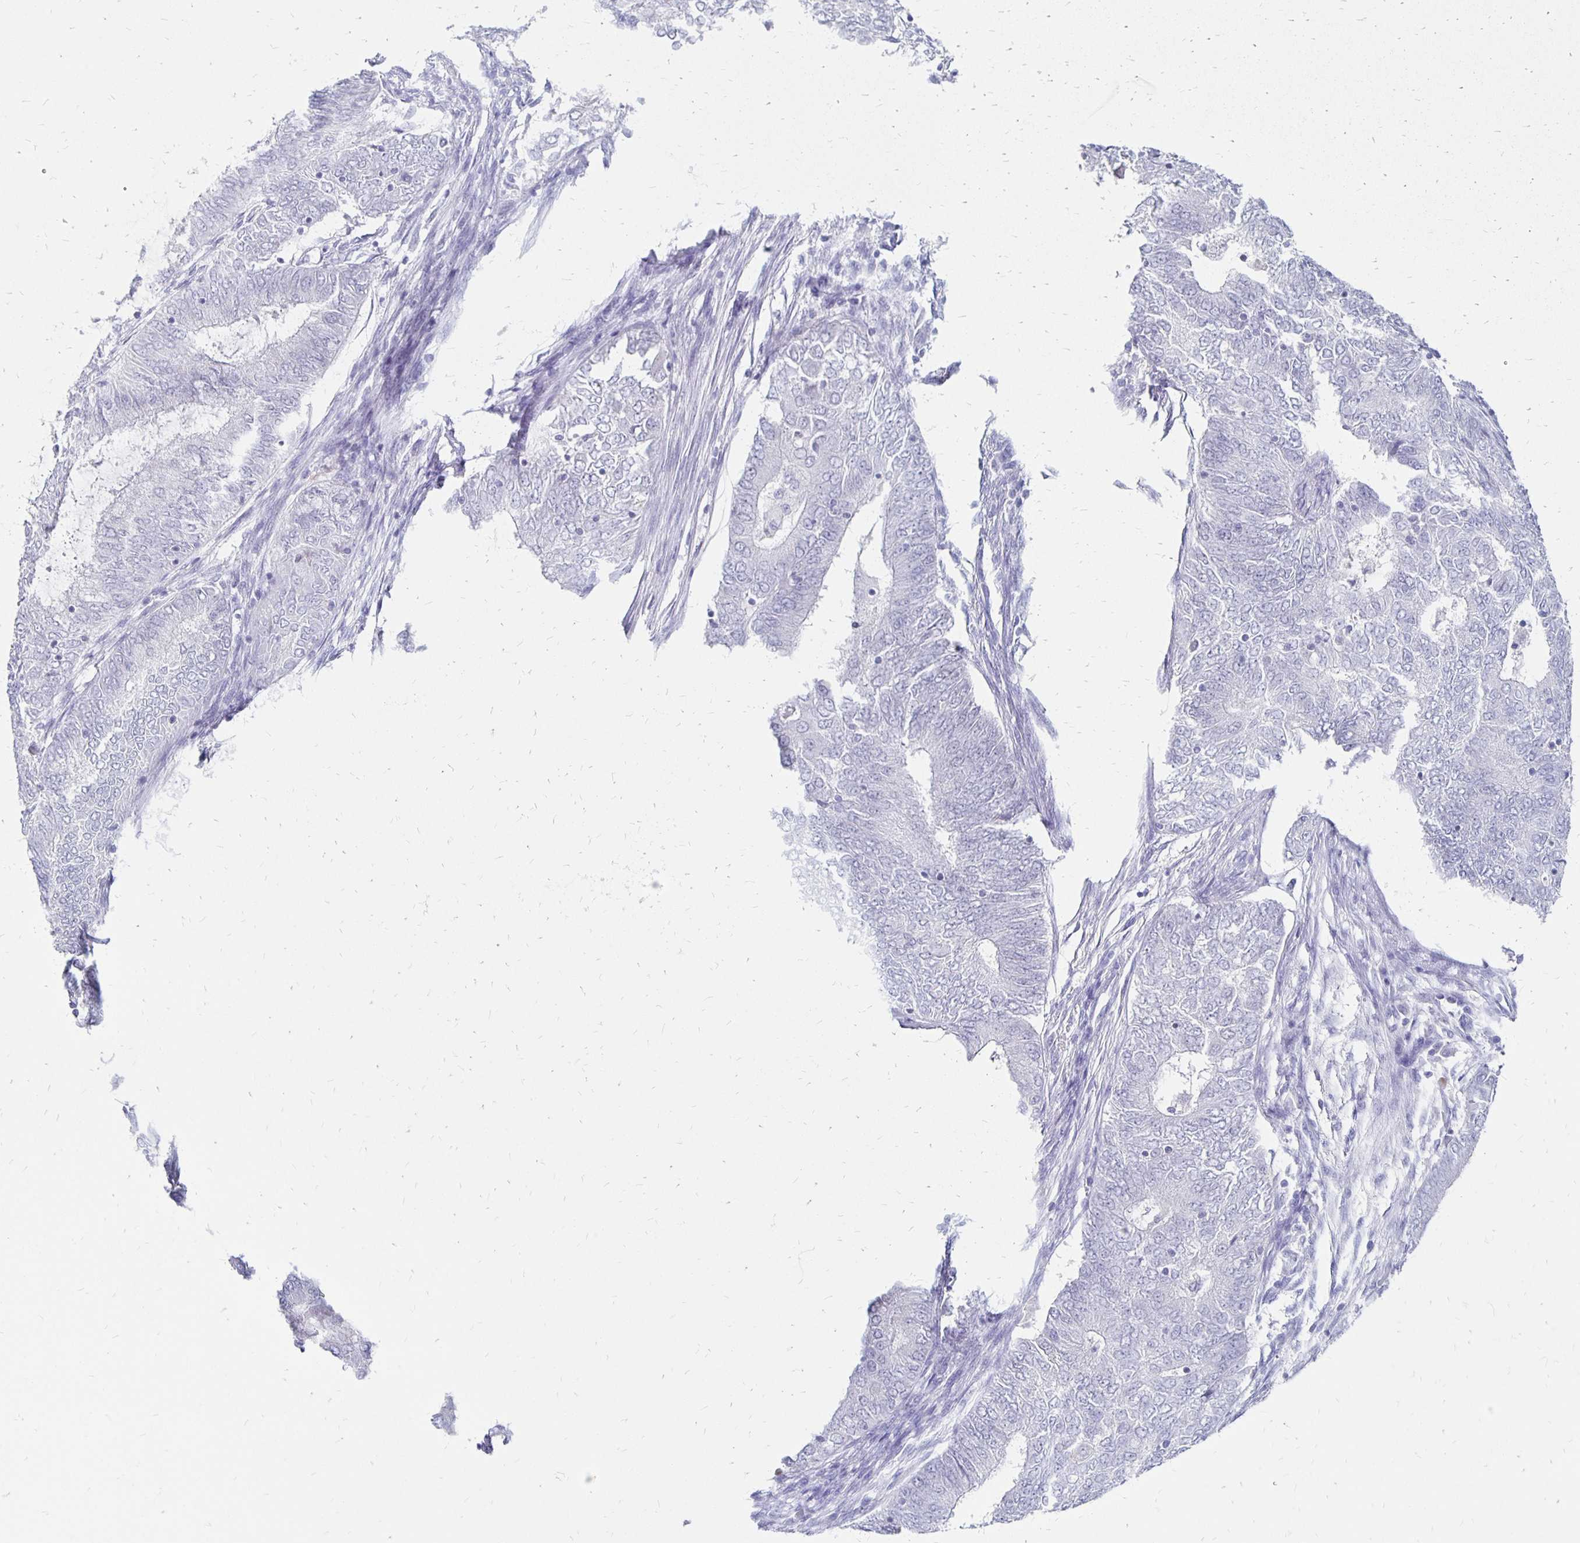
{"staining": {"intensity": "negative", "quantity": "none", "location": "none"}, "tissue": "endometrial cancer", "cell_type": "Tumor cells", "image_type": "cancer", "snomed": [{"axis": "morphology", "description": "Adenocarcinoma, NOS"}, {"axis": "topography", "description": "Endometrium"}], "caption": "This is an immunohistochemistry micrograph of endometrial adenocarcinoma. There is no staining in tumor cells.", "gene": "SYT2", "patient": {"sex": "female", "age": 62}}